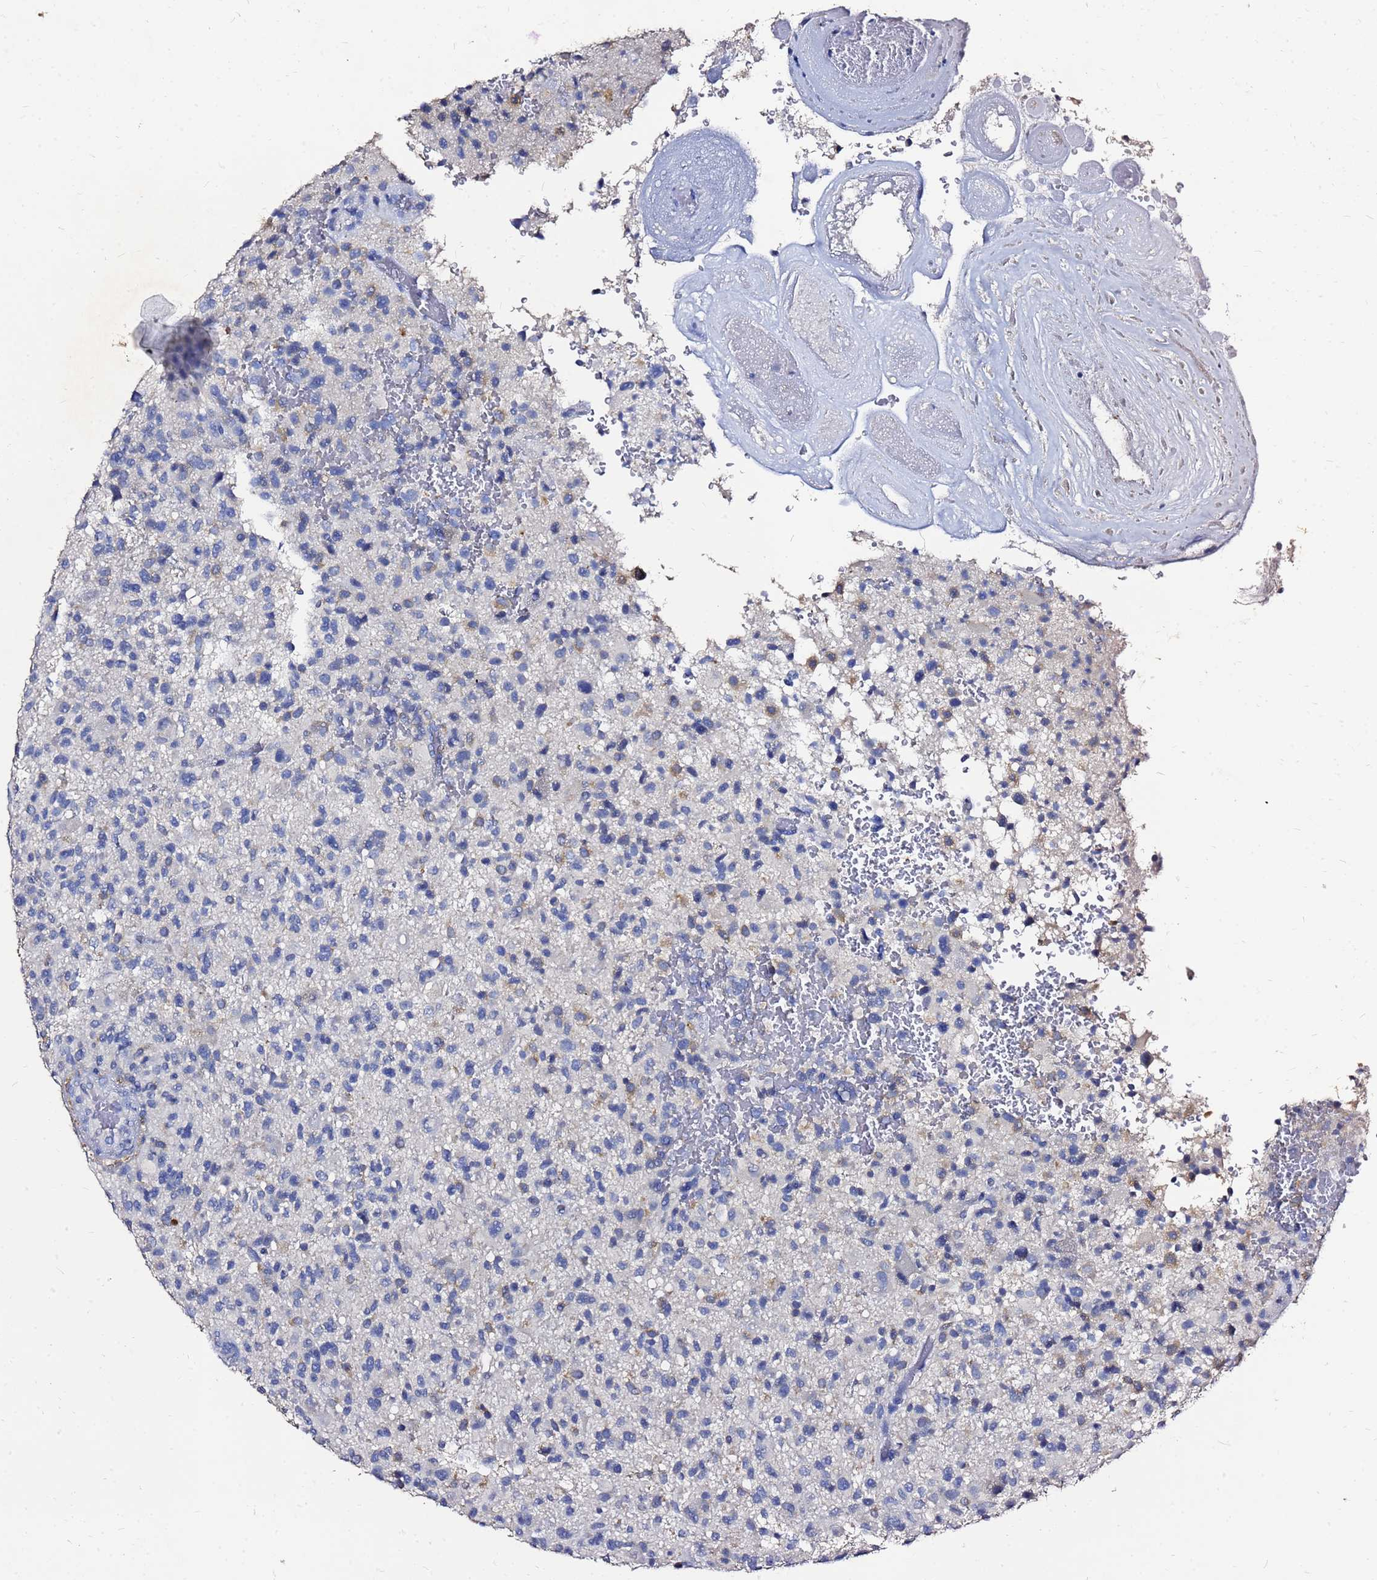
{"staining": {"intensity": "negative", "quantity": "none", "location": "none"}, "tissue": "glioma", "cell_type": "Tumor cells", "image_type": "cancer", "snomed": [{"axis": "morphology", "description": "Glioma, malignant, High grade"}, {"axis": "topography", "description": "Brain"}], "caption": "This is an IHC image of human malignant high-grade glioma. There is no staining in tumor cells.", "gene": "FAM183A", "patient": {"sex": "male", "age": 47}}